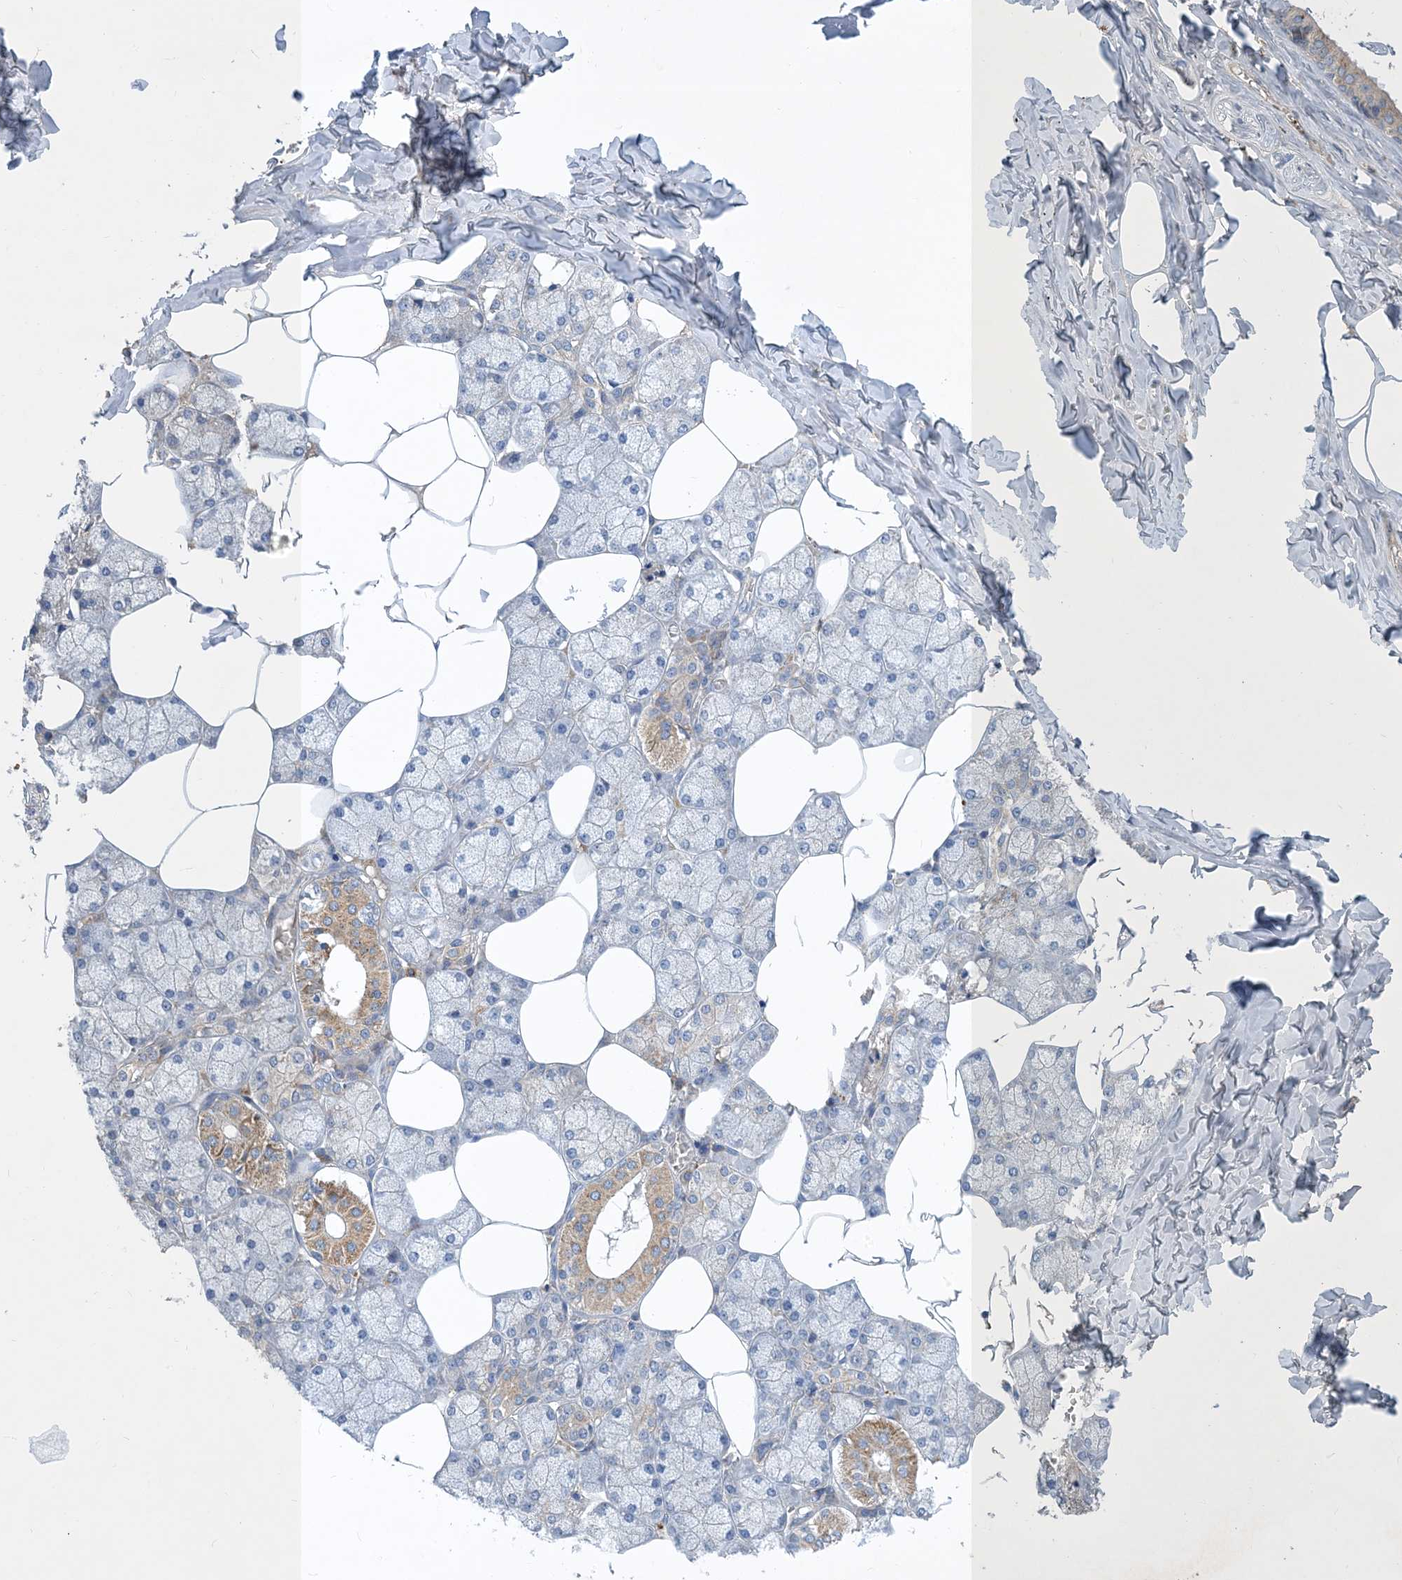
{"staining": {"intensity": "weak", "quantity": "25%-75%", "location": "cytoplasmic/membranous"}, "tissue": "salivary gland", "cell_type": "Glandular cells", "image_type": "normal", "snomed": [{"axis": "morphology", "description": "Normal tissue, NOS"}, {"axis": "topography", "description": "Salivary gland"}], "caption": "An image showing weak cytoplasmic/membranous expression in about 25%-75% of glandular cells in benign salivary gland, as visualized by brown immunohistochemical staining.", "gene": "STK19", "patient": {"sex": "male", "age": 62}}